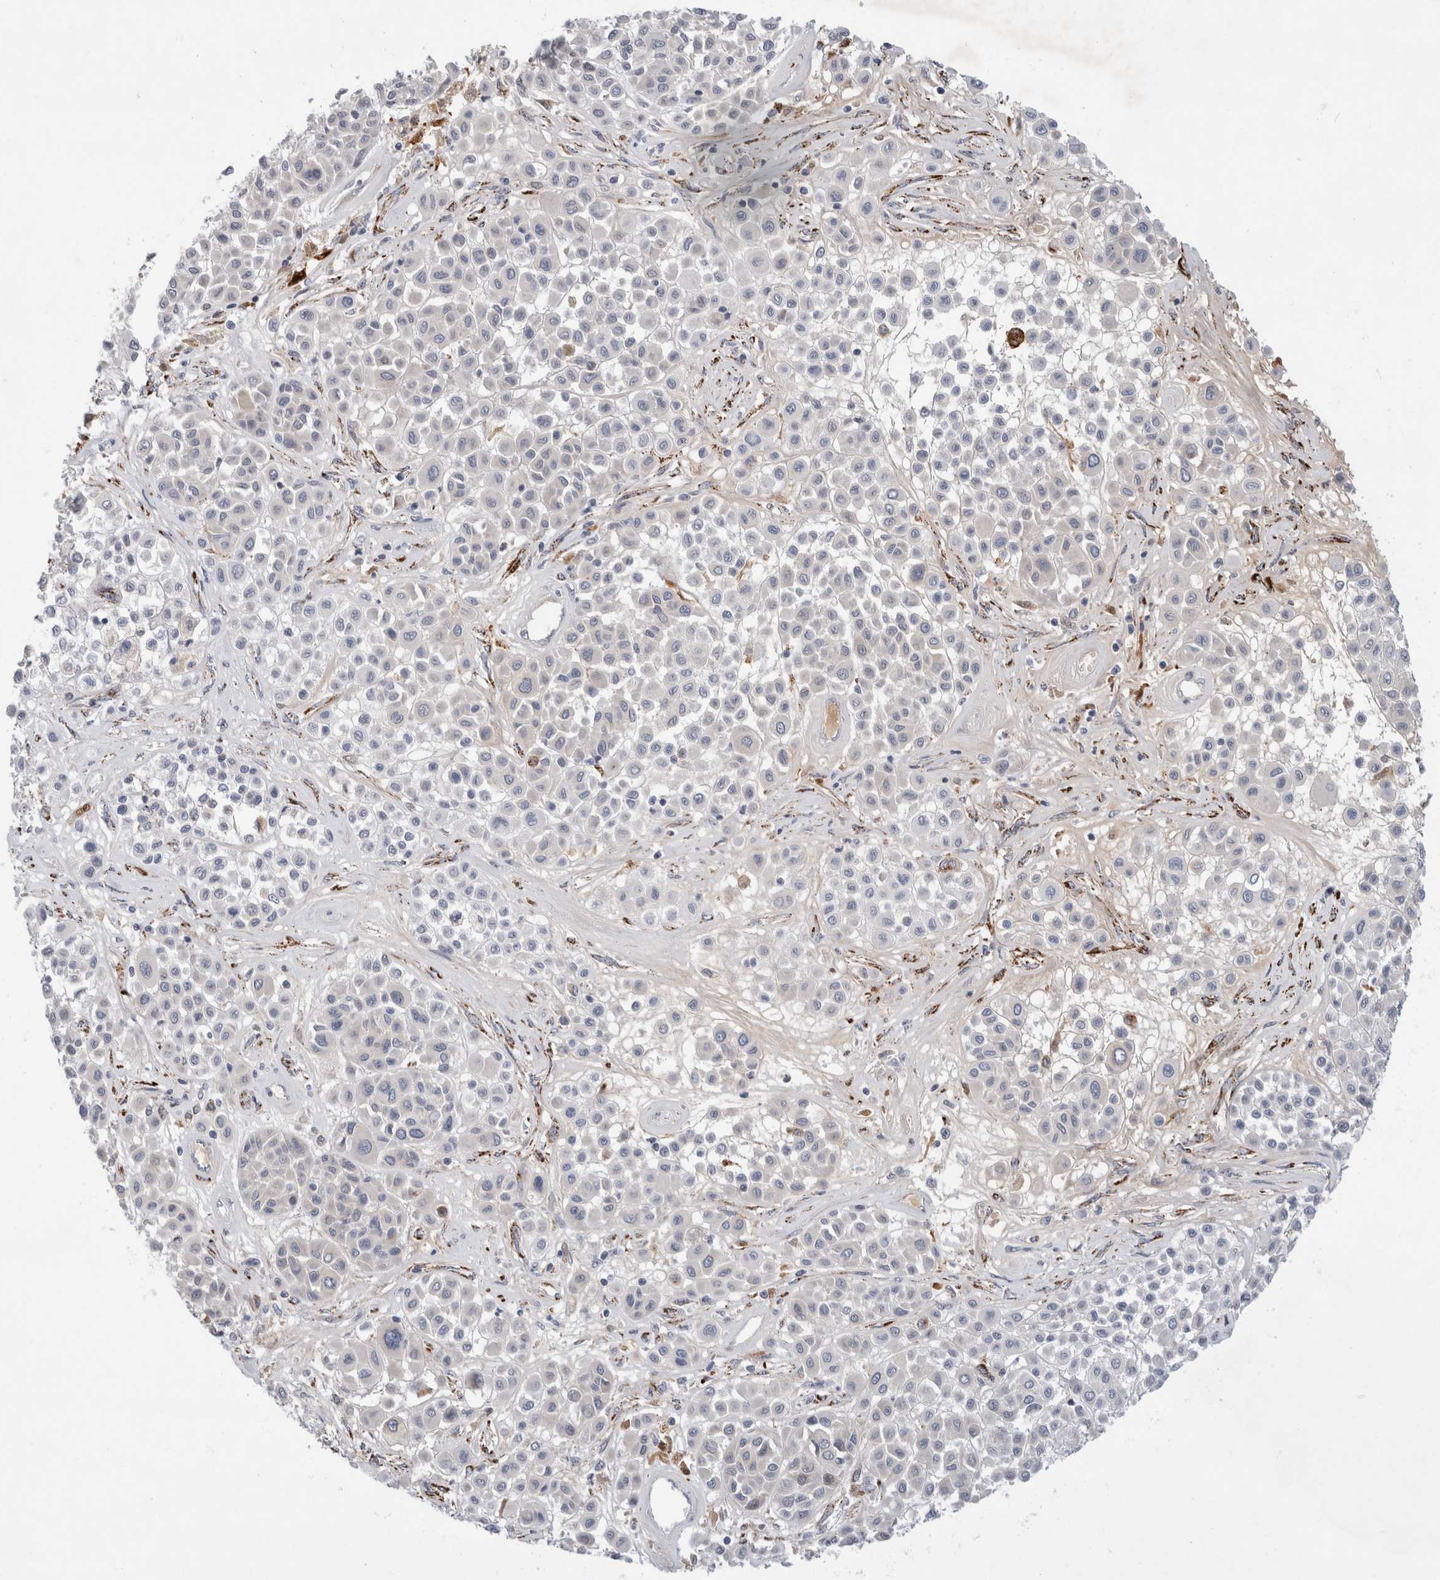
{"staining": {"intensity": "negative", "quantity": "none", "location": "none"}, "tissue": "melanoma", "cell_type": "Tumor cells", "image_type": "cancer", "snomed": [{"axis": "morphology", "description": "Malignant melanoma, Metastatic site"}, {"axis": "topography", "description": "Soft tissue"}], "caption": "Immunohistochemistry (IHC) photomicrograph of melanoma stained for a protein (brown), which shows no expression in tumor cells.", "gene": "NIPA1", "patient": {"sex": "male", "age": 41}}